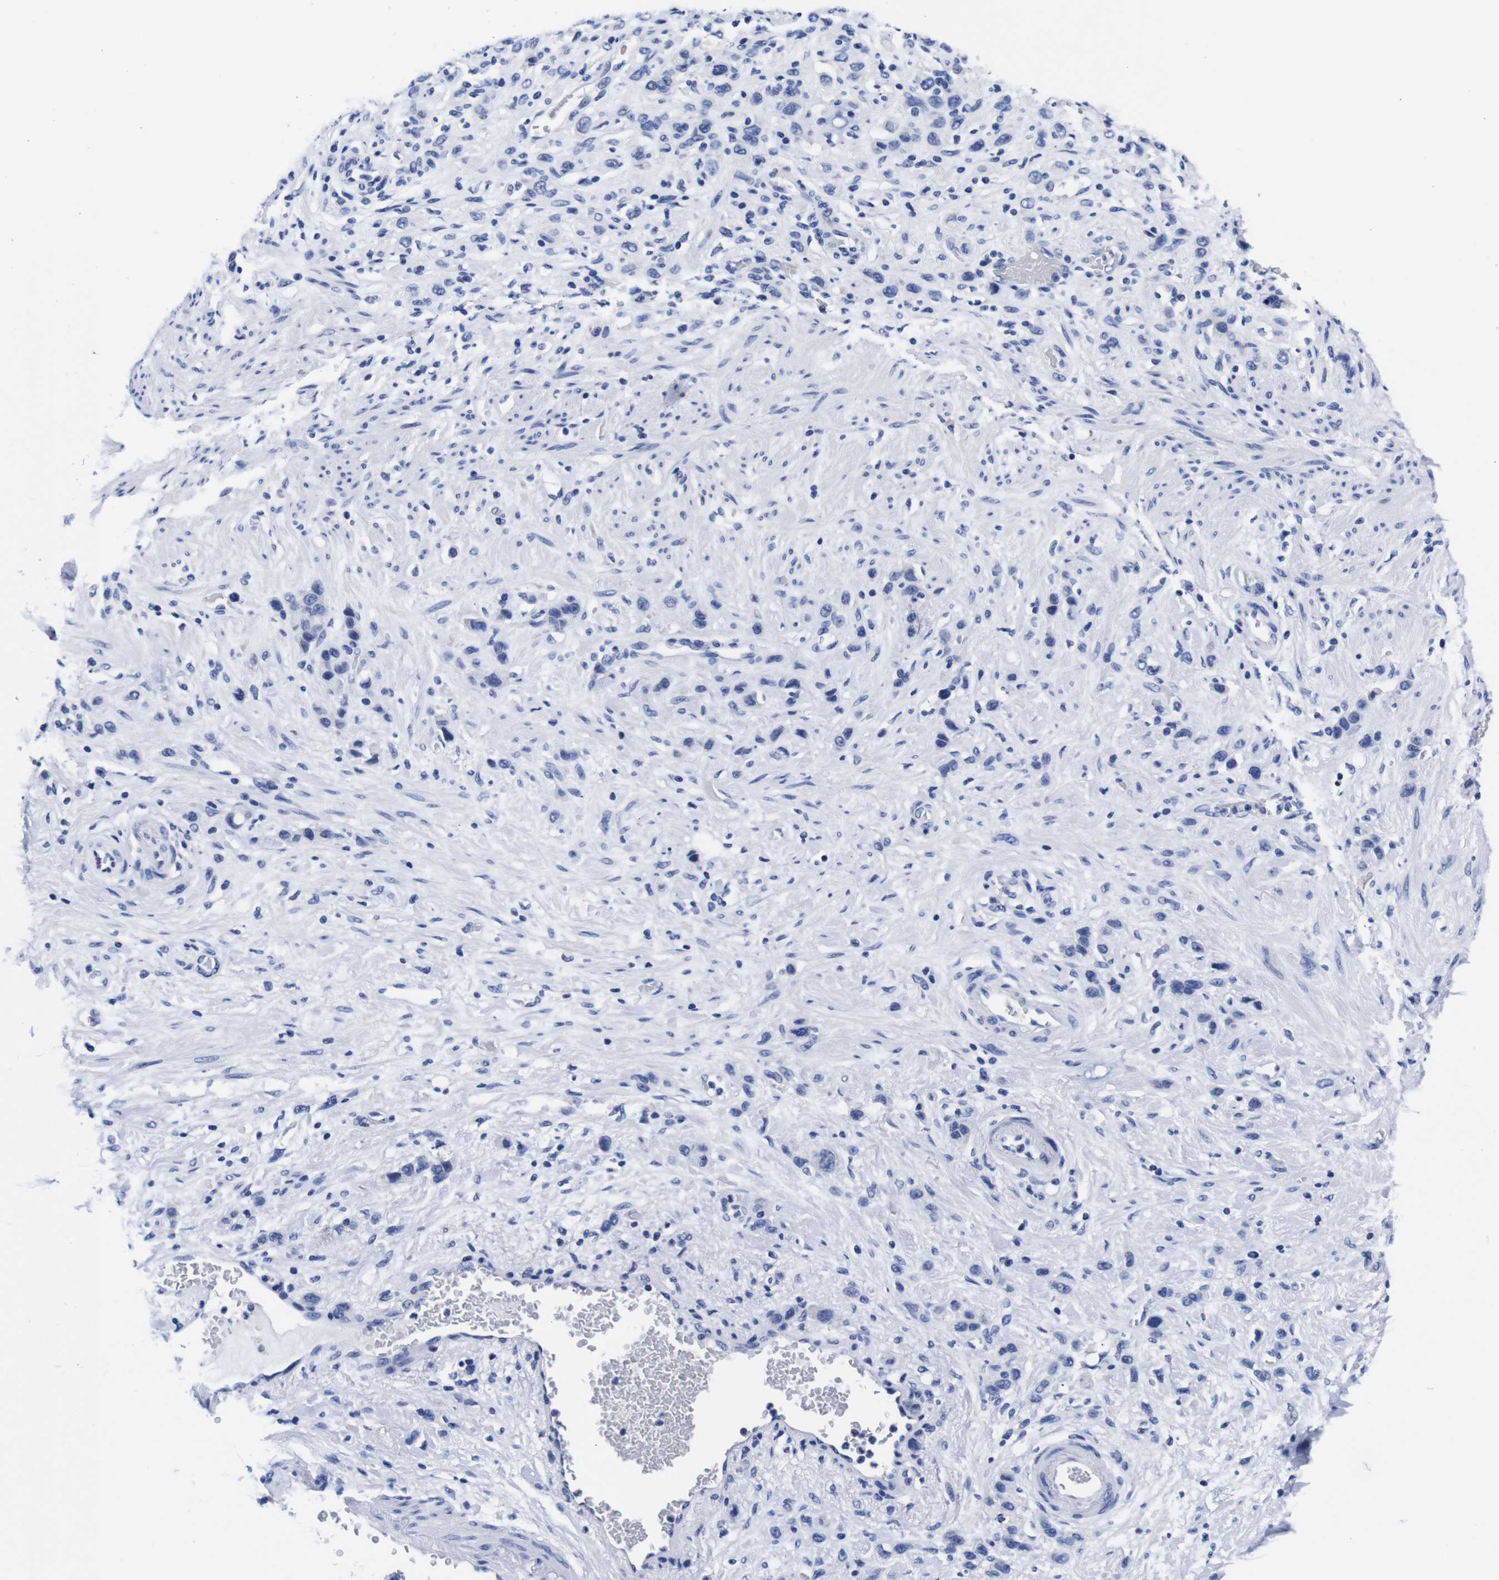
{"staining": {"intensity": "negative", "quantity": "none", "location": "none"}, "tissue": "stomach cancer", "cell_type": "Tumor cells", "image_type": "cancer", "snomed": [{"axis": "morphology", "description": "Adenocarcinoma, NOS"}, {"axis": "morphology", "description": "Adenocarcinoma, High grade"}, {"axis": "topography", "description": "Stomach, upper"}, {"axis": "topography", "description": "Stomach, lower"}], "caption": "An immunohistochemistry image of stomach adenocarcinoma is shown. There is no staining in tumor cells of stomach adenocarcinoma.", "gene": "CLEC4G", "patient": {"sex": "female", "age": 65}}